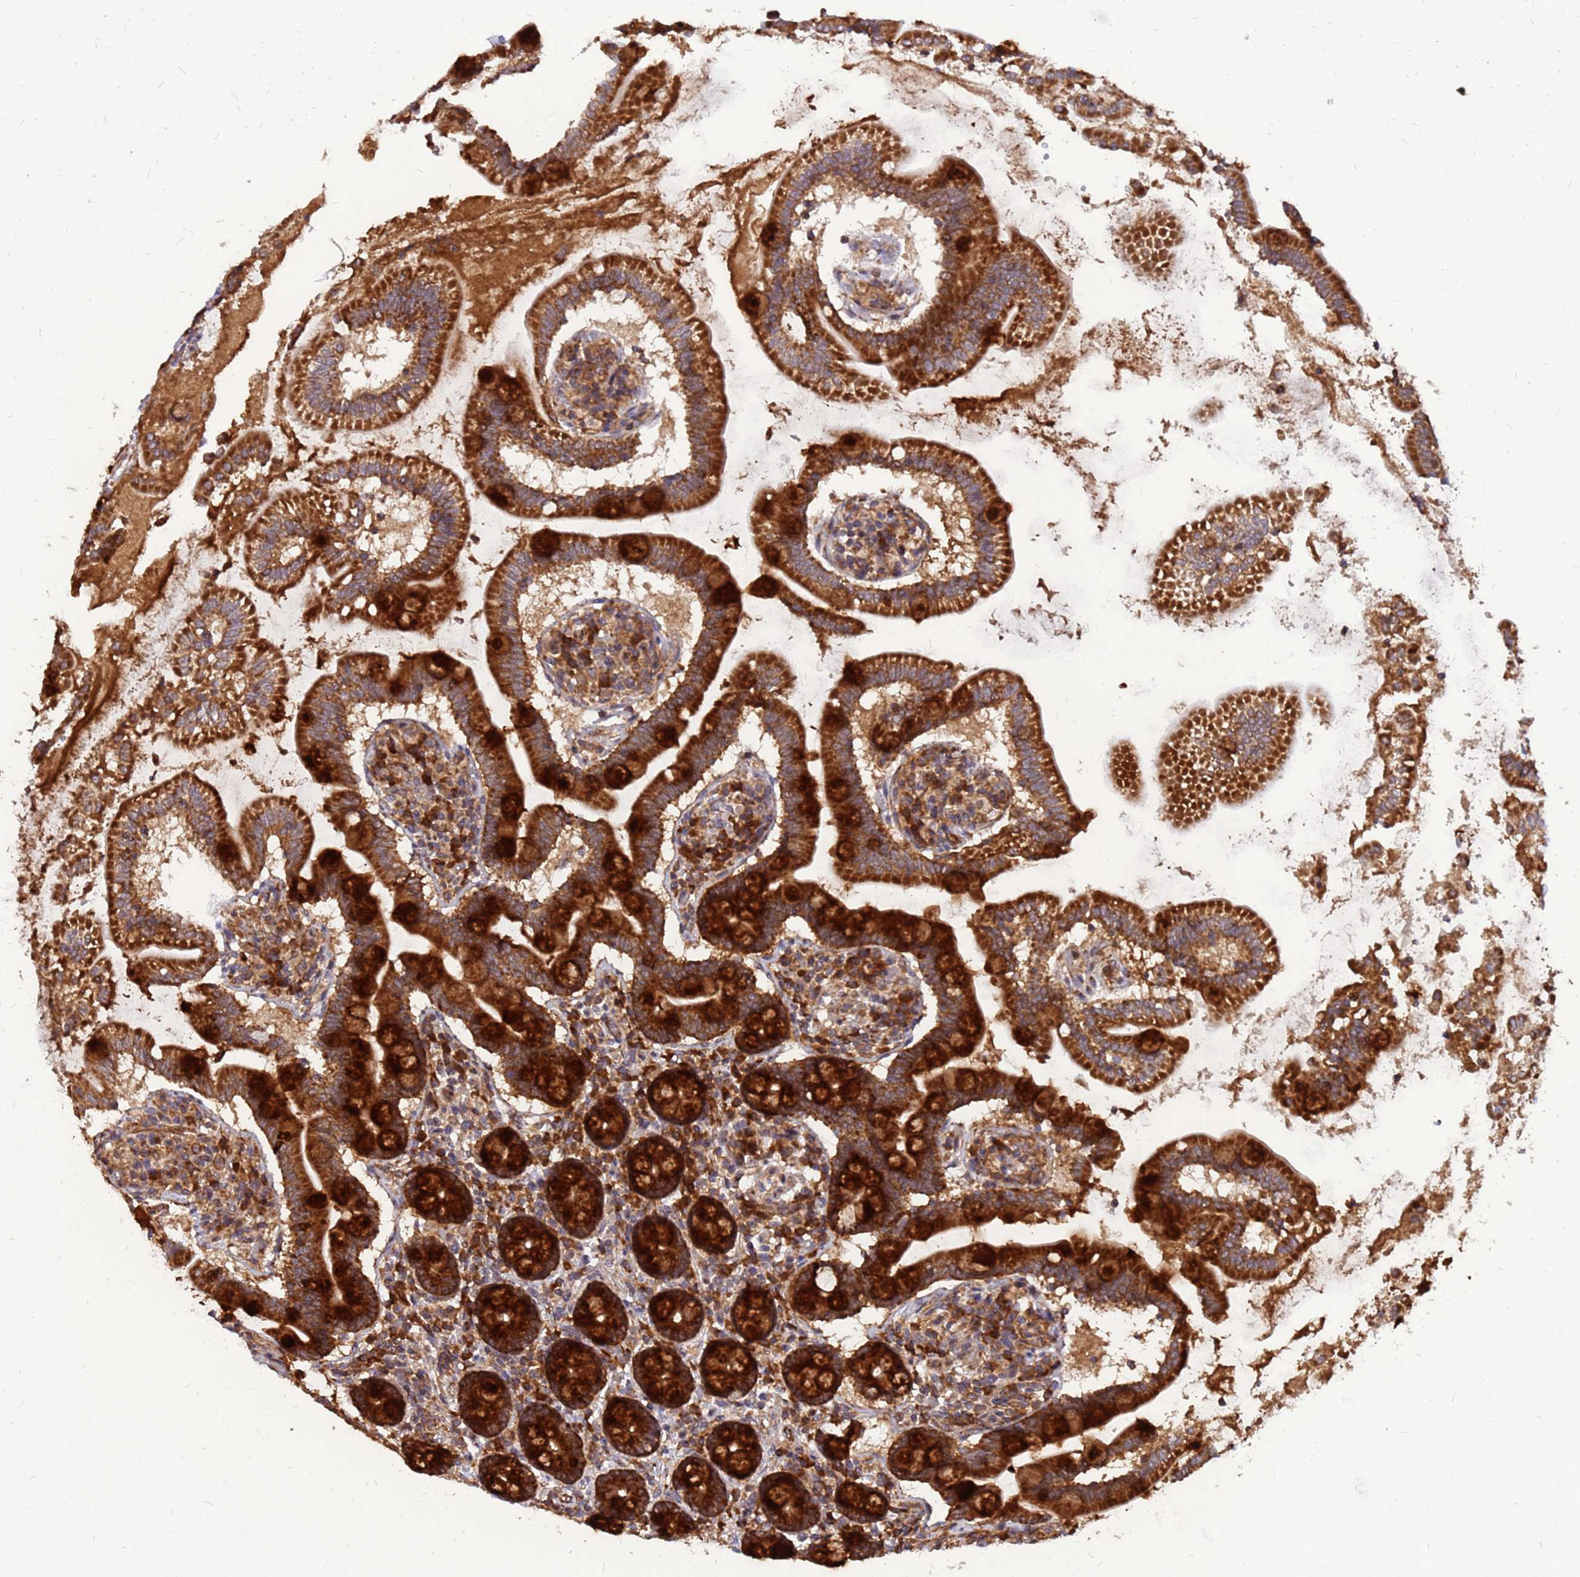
{"staining": {"intensity": "strong", "quantity": ">75%", "location": "cytoplasmic/membranous"}, "tissue": "small intestine", "cell_type": "Glandular cells", "image_type": "normal", "snomed": [{"axis": "morphology", "description": "Normal tissue, NOS"}, {"axis": "topography", "description": "Small intestine"}], "caption": "This is a photomicrograph of immunohistochemistry (IHC) staining of benign small intestine, which shows strong staining in the cytoplasmic/membranous of glandular cells.", "gene": "RPL8", "patient": {"sex": "female", "age": 64}}